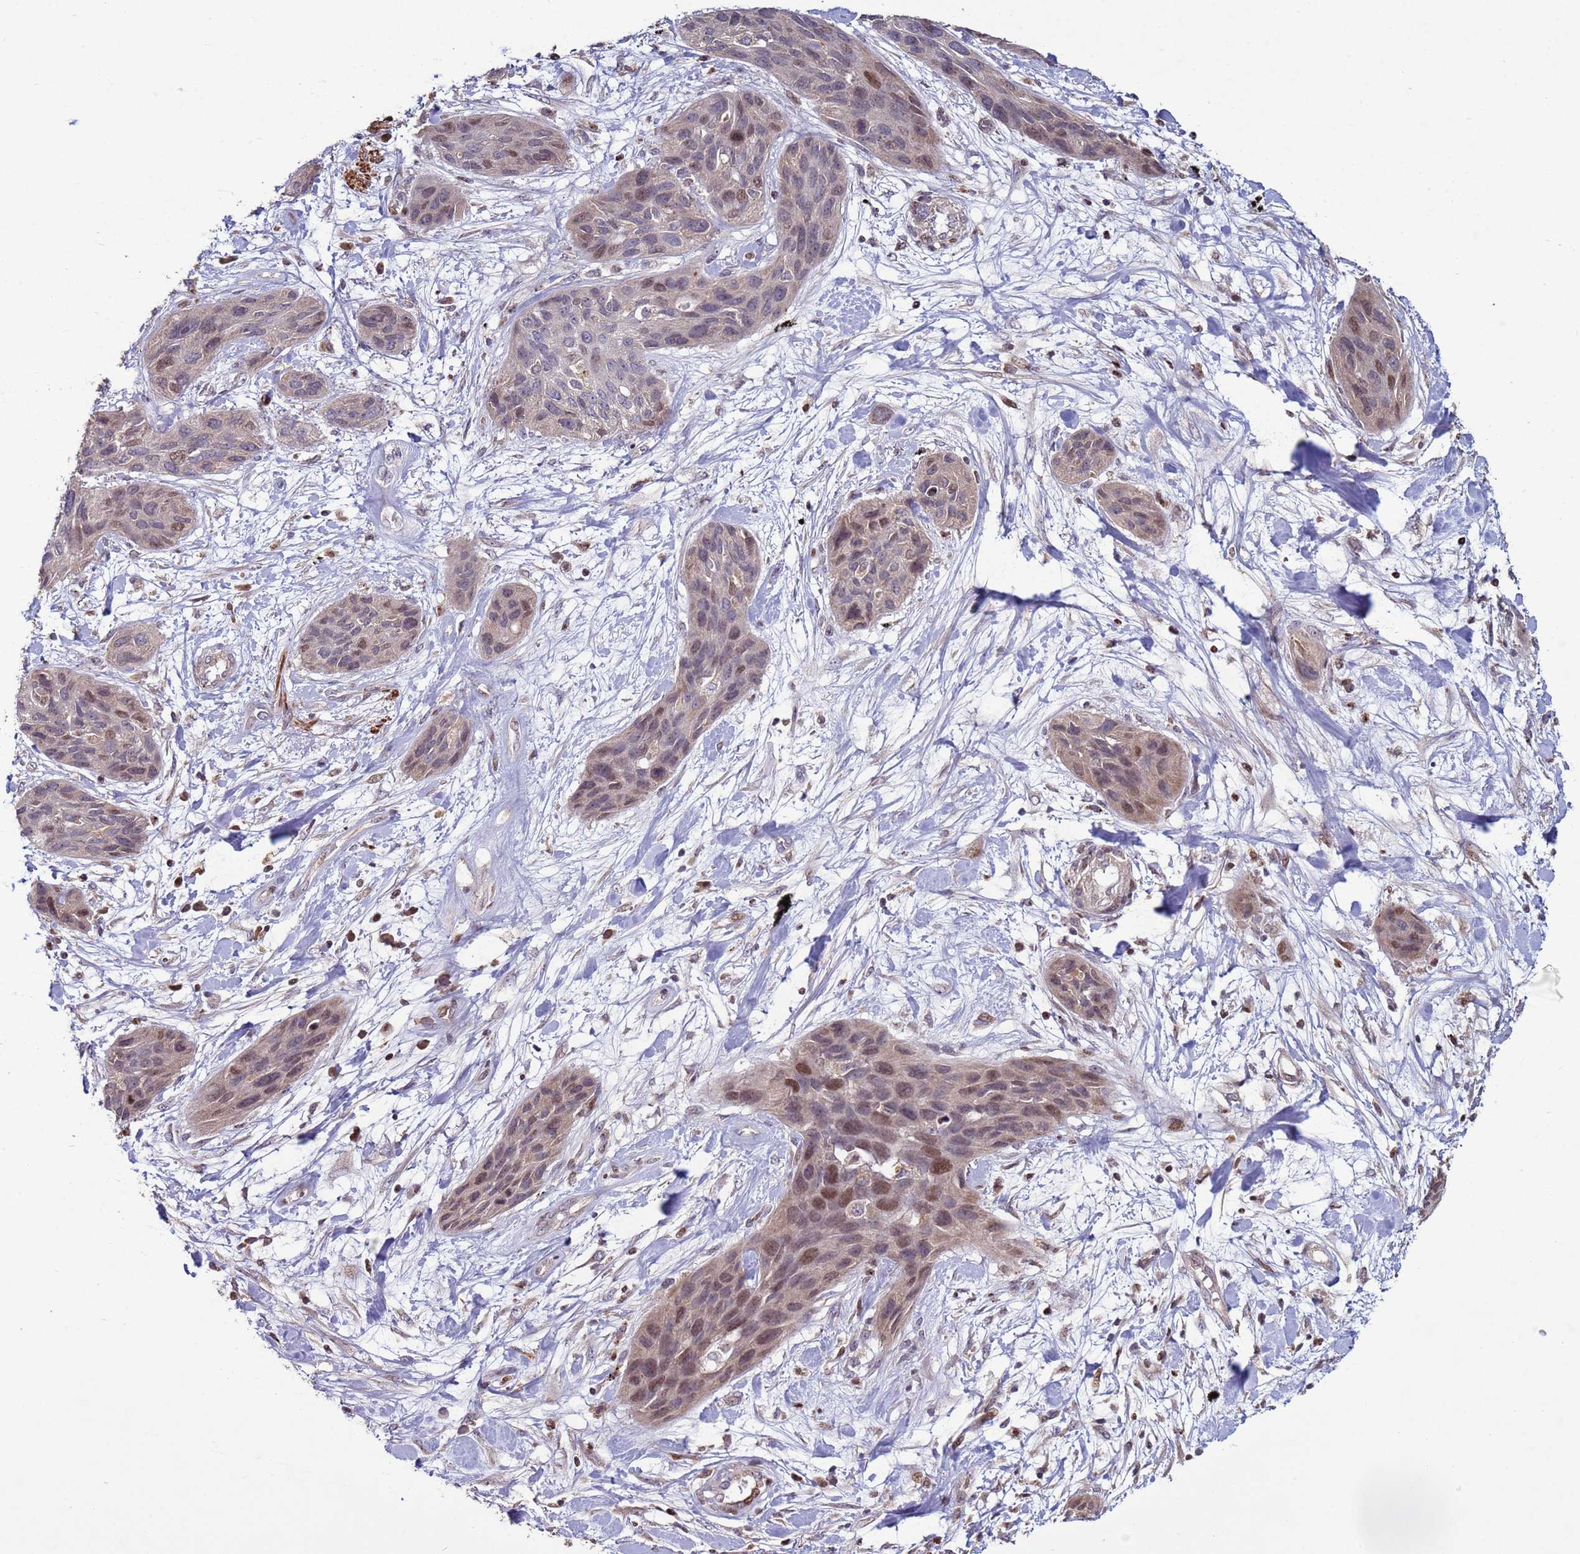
{"staining": {"intensity": "moderate", "quantity": "25%-75%", "location": "nuclear"}, "tissue": "lung cancer", "cell_type": "Tumor cells", "image_type": "cancer", "snomed": [{"axis": "morphology", "description": "Squamous cell carcinoma, NOS"}, {"axis": "topography", "description": "Lung"}], "caption": "Lung cancer was stained to show a protein in brown. There is medium levels of moderate nuclear expression in approximately 25%-75% of tumor cells.", "gene": "HGH1", "patient": {"sex": "female", "age": 70}}